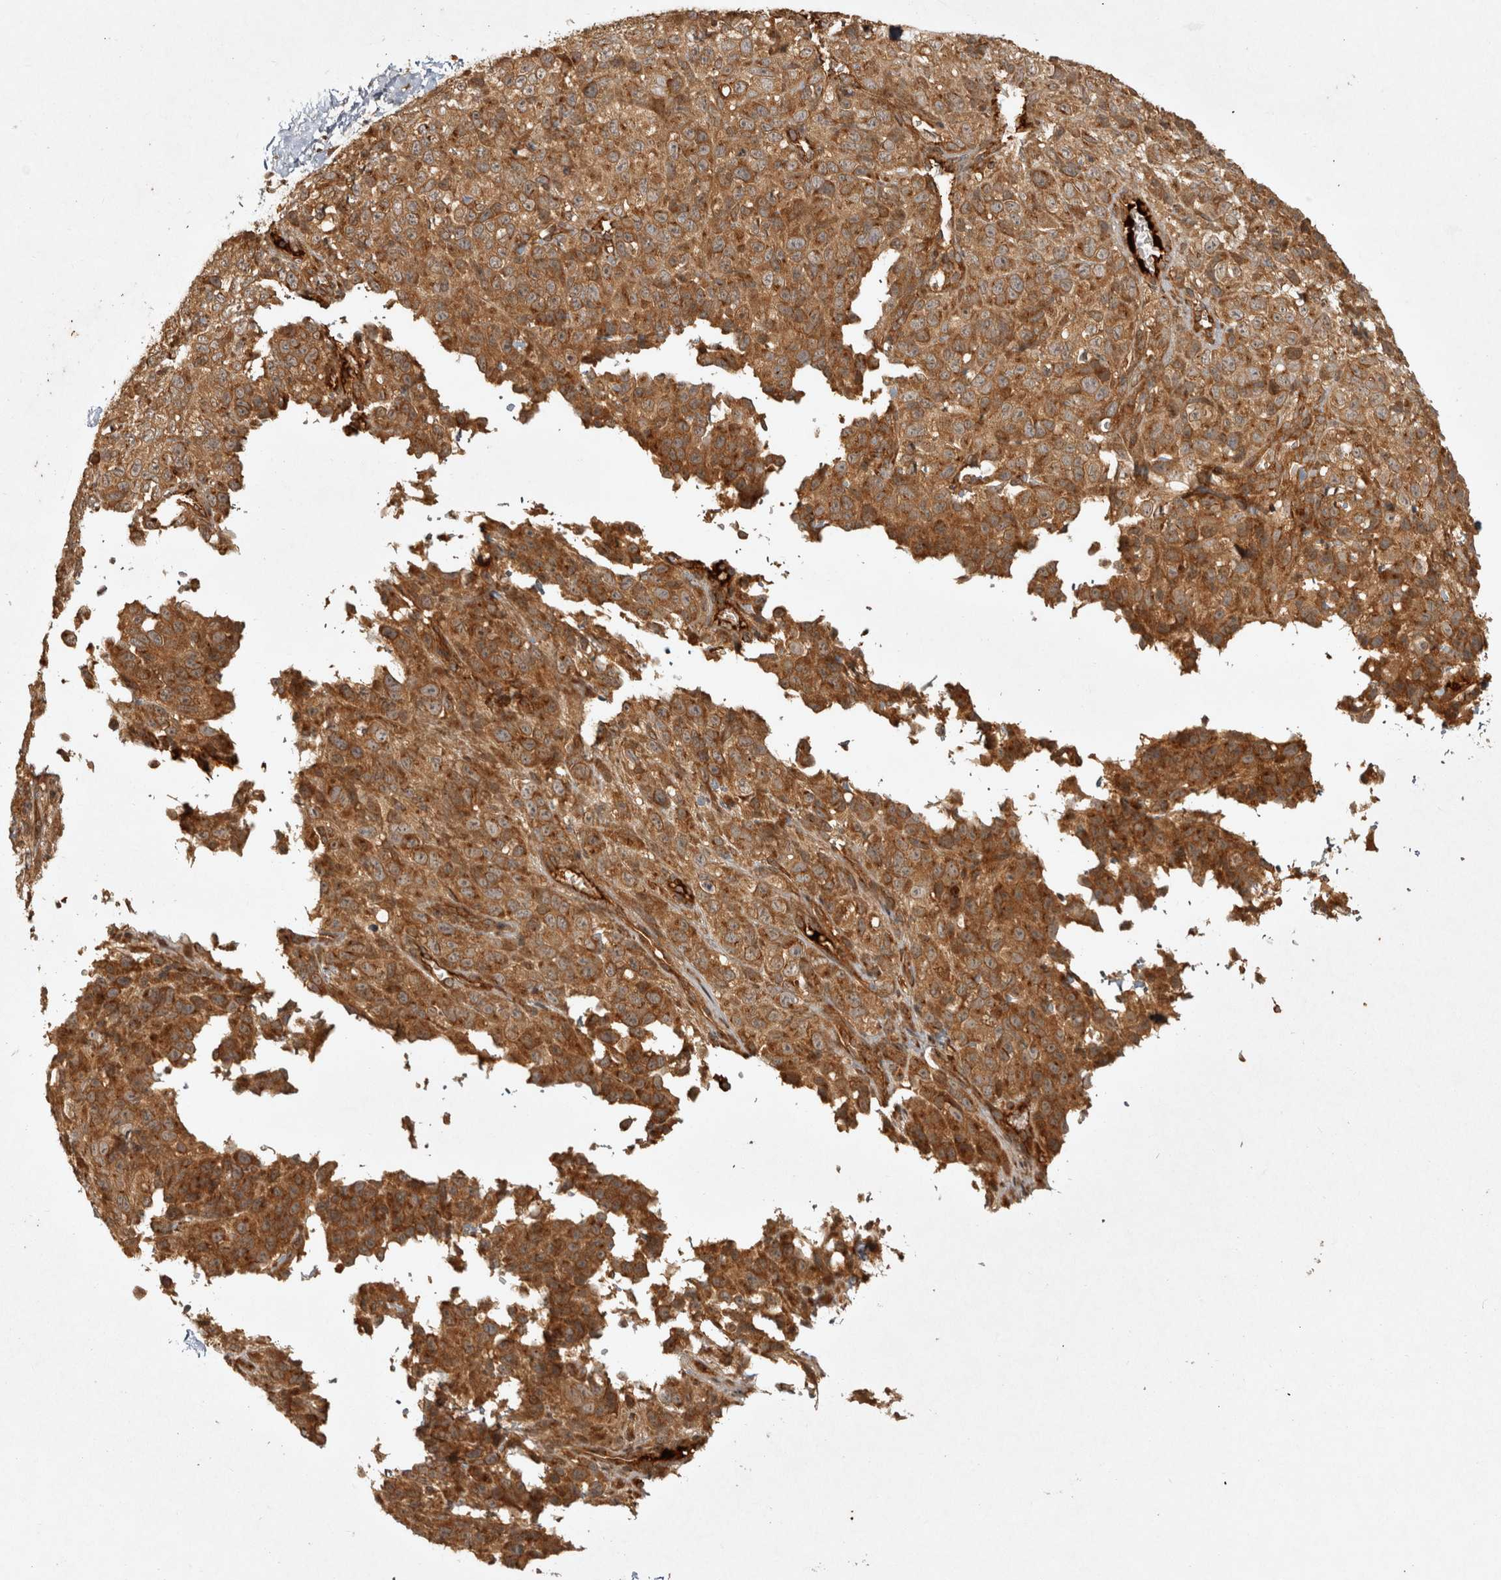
{"staining": {"intensity": "moderate", "quantity": ">75%", "location": "cytoplasmic/membranous"}, "tissue": "melanoma", "cell_type": "Tumor cells", "image_type": "cancer", "snomed": [{"axis": "morphology", "description": "Malignant melanoma, Metastatic site"}, {"axis": "topography", "description": "Skin"}], "caption": "Moderate cytoplasmic/membranous expression for a protein is identified in approximately >75% of tumor cells of malignant melanoma (metastatic site) using immunohistochemistry (IHC).", "gene": "CAMSAP2", "patient": {"sex": "female", "age": 72}}